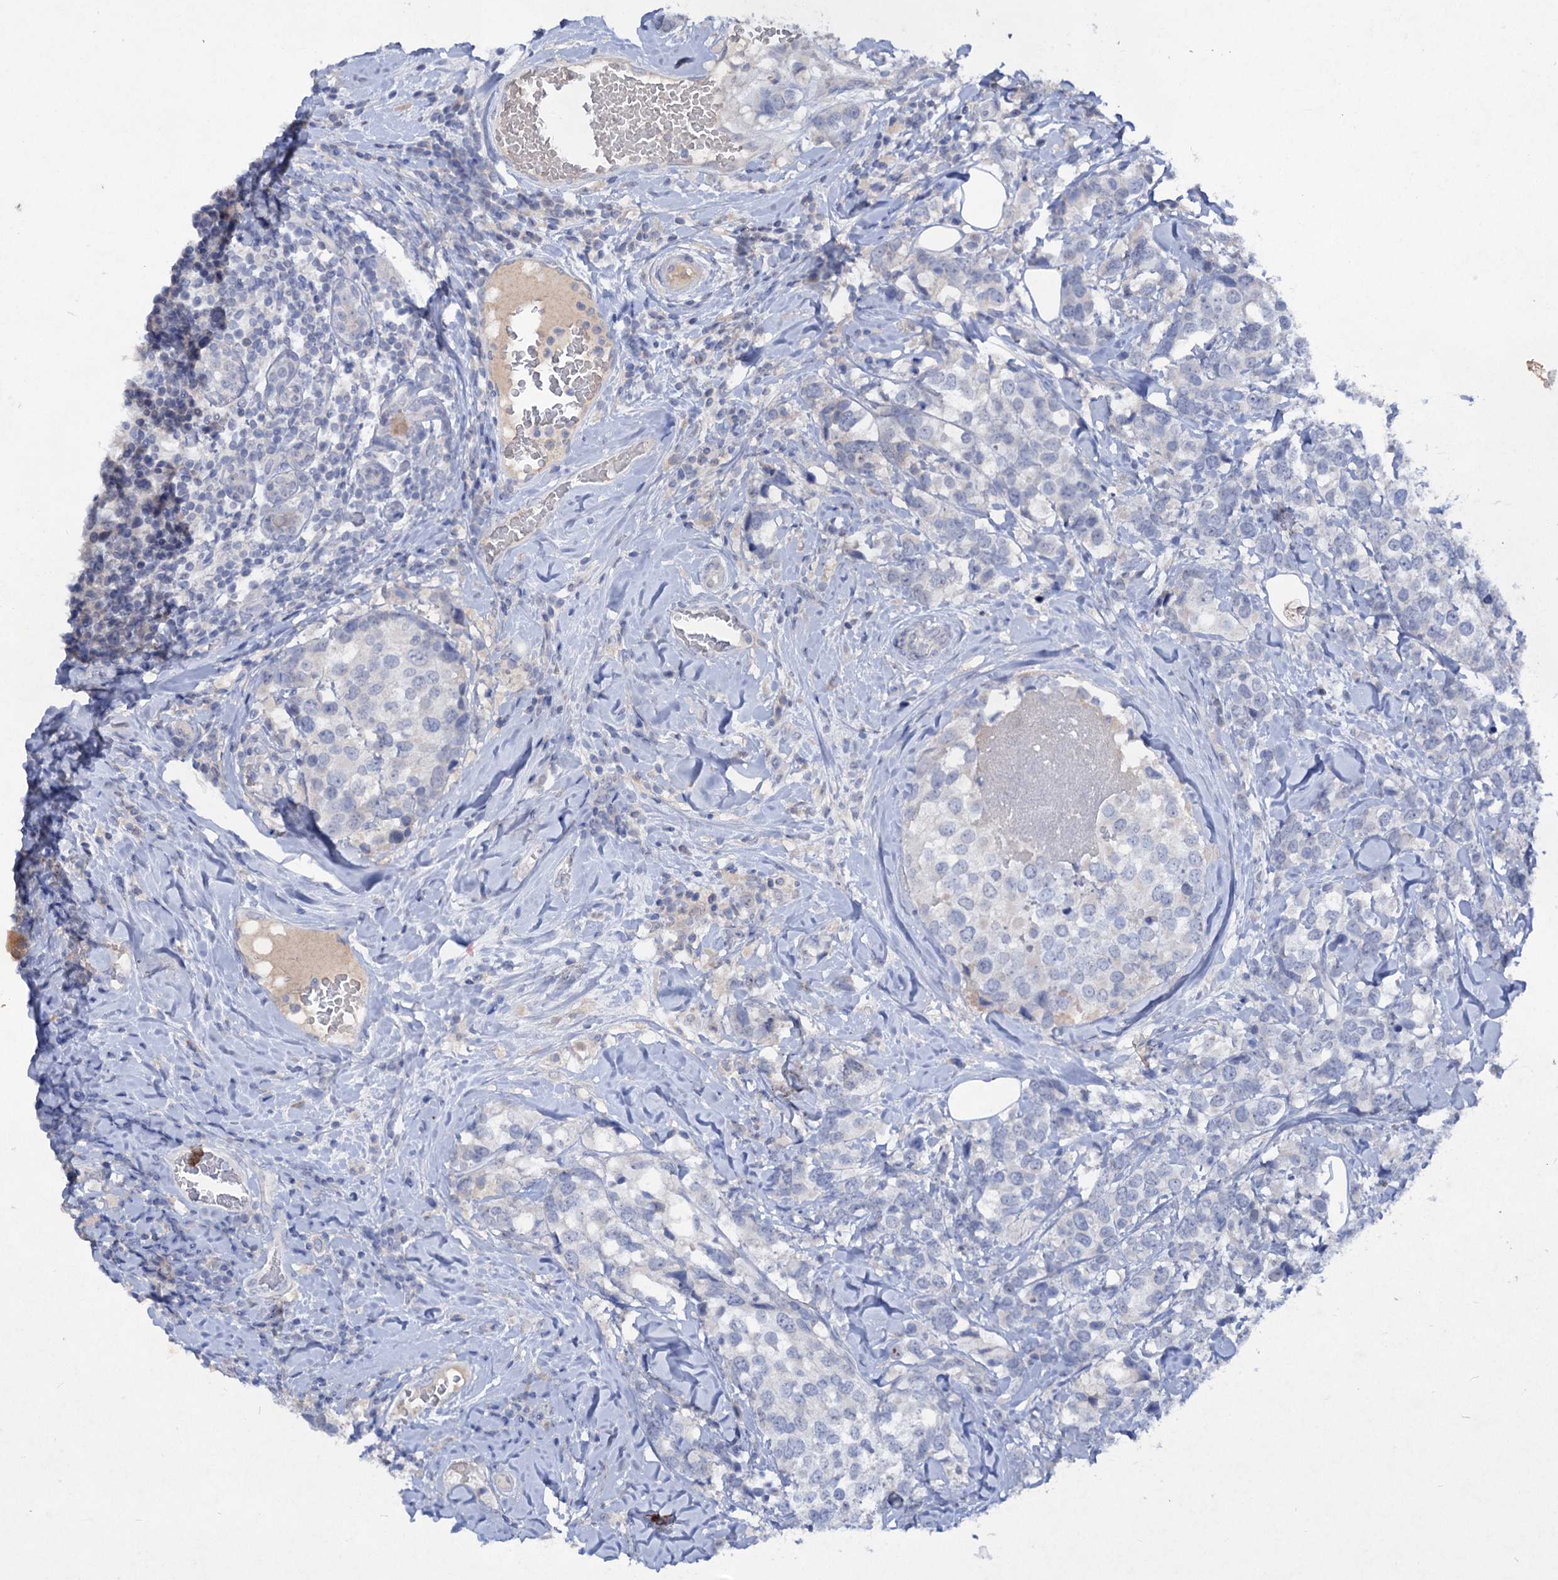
{"staining": {"intensity": "negative", "quantity": "none", "location": "none"}, "tissue": "breast cancer", "cell_type": "Tumor cells", "image_type": "cancer", "snomed": [{"axis": "morphology", "description": "Lobular carcinoma"}, {"axis": "topography", "description": "Breast"}], "caption": "Tumor cells show no significant staining in breast lobular carcinoma.", "gene": "ATP4A", "patient": {"sex": "female", "age": 59}}